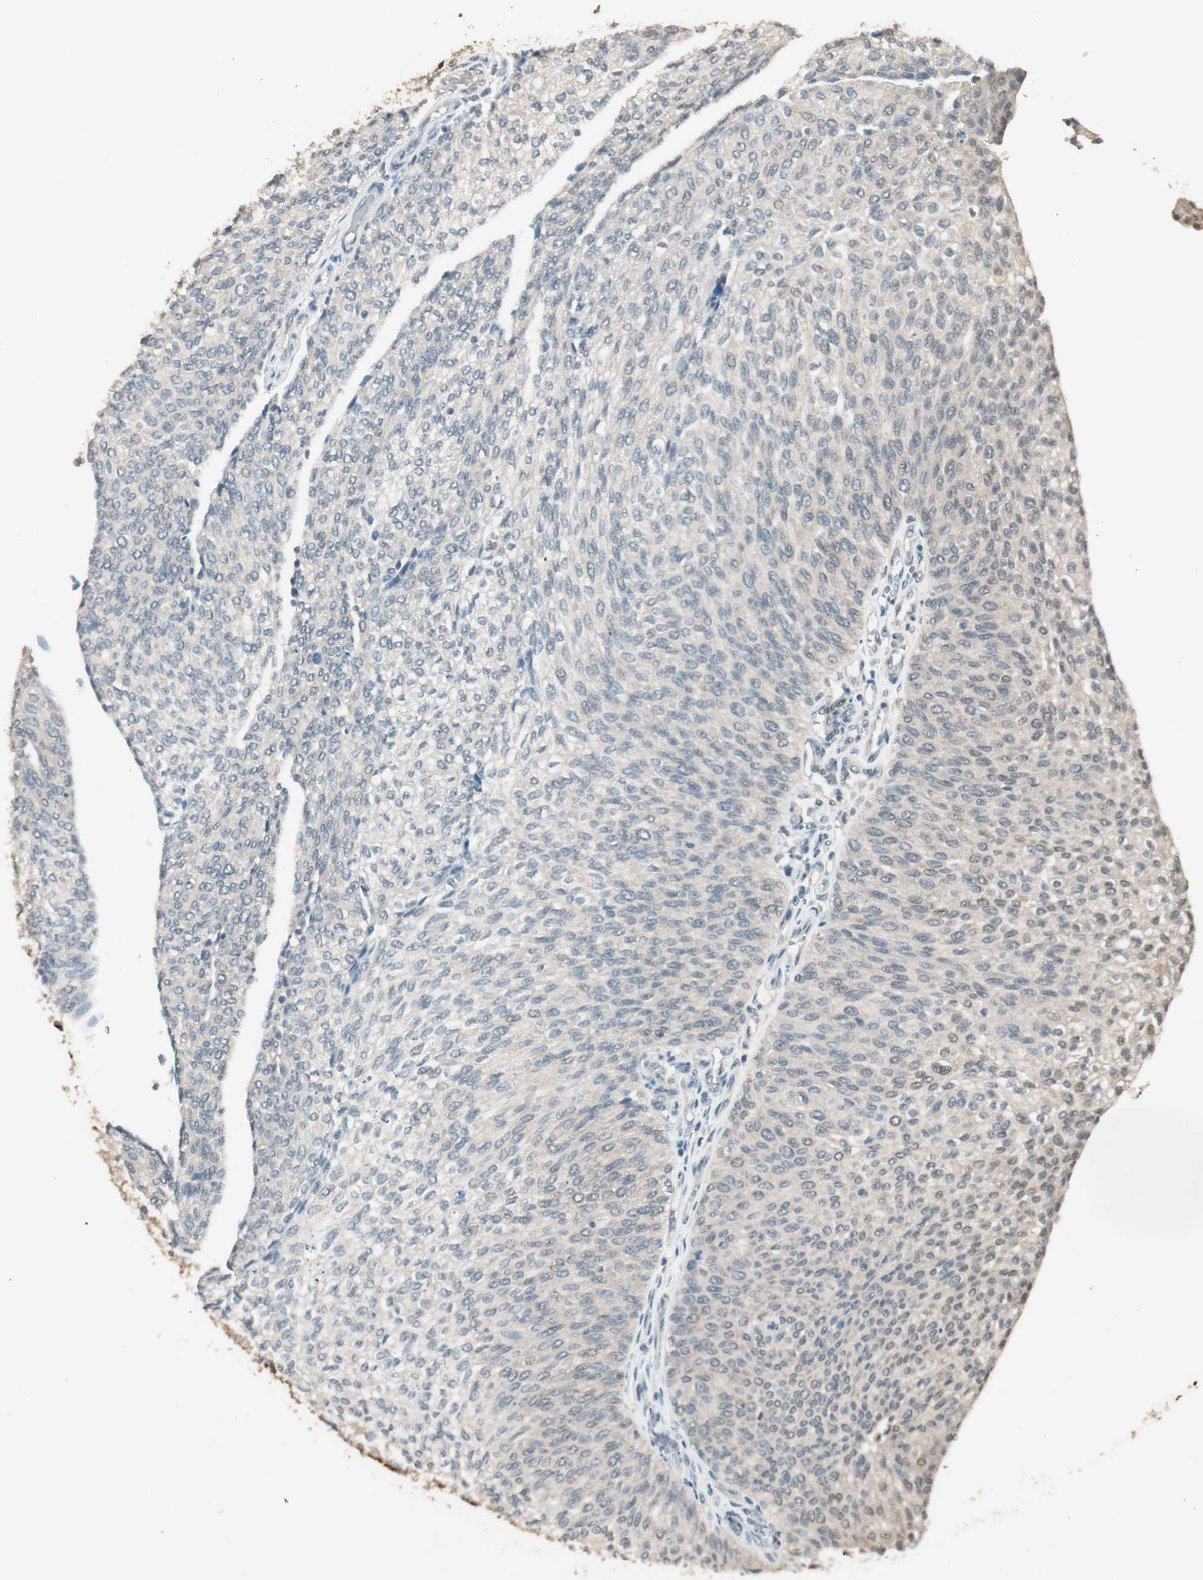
{"staining": {"intensity": "weak", "quantity": "<25%", "location": "nuclear"}, "tissue": "urothelial cancer", "cell_type": "Tumor cells", "image_type": "cancer", "snomed": [{"axis": "morphology", "description": "Urothelial carcinoma, Low grade"}, {"axis": "topography", "description": "Urinary bladder"}], "caption": "A high-resolution histopathology image shows IHC staining of low-grade urothelial carcinoma, which shows no significant staining in tumor cells.", "gene": "USP5", "patient": {"sex": "female", "age": 79}}